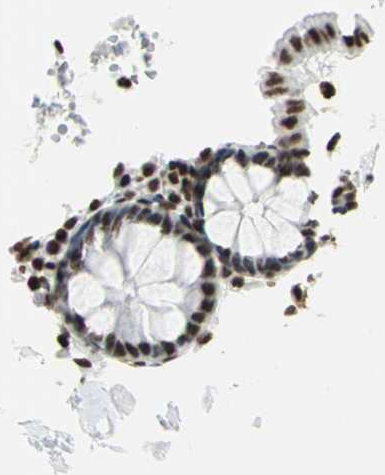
{"staining": {"intensity": "strong", "quantity": ">75%", "location": "nuclear"}, "tissue": "colon", "cell_type": "Glandular cells", "image_type": "normal", "snomed": [{"axis": "morphology", "description": "Normal tissue, NOS"}, {"axis": "topography", "description": "Colon"}], "caption": "IHC staining of normal colon, which demonstrates high levels of strong nuclear staining in about >75% of glandular cells indicating strong nuclear protein staining. The staining was performed using DAB (3,3'-diaminobenzidine) (brown) for protein detection and nuclei were counterstained in hematoxylin (blue).", "gene": "HMGB1", "patient": {"sex": "female", "age": 61}}